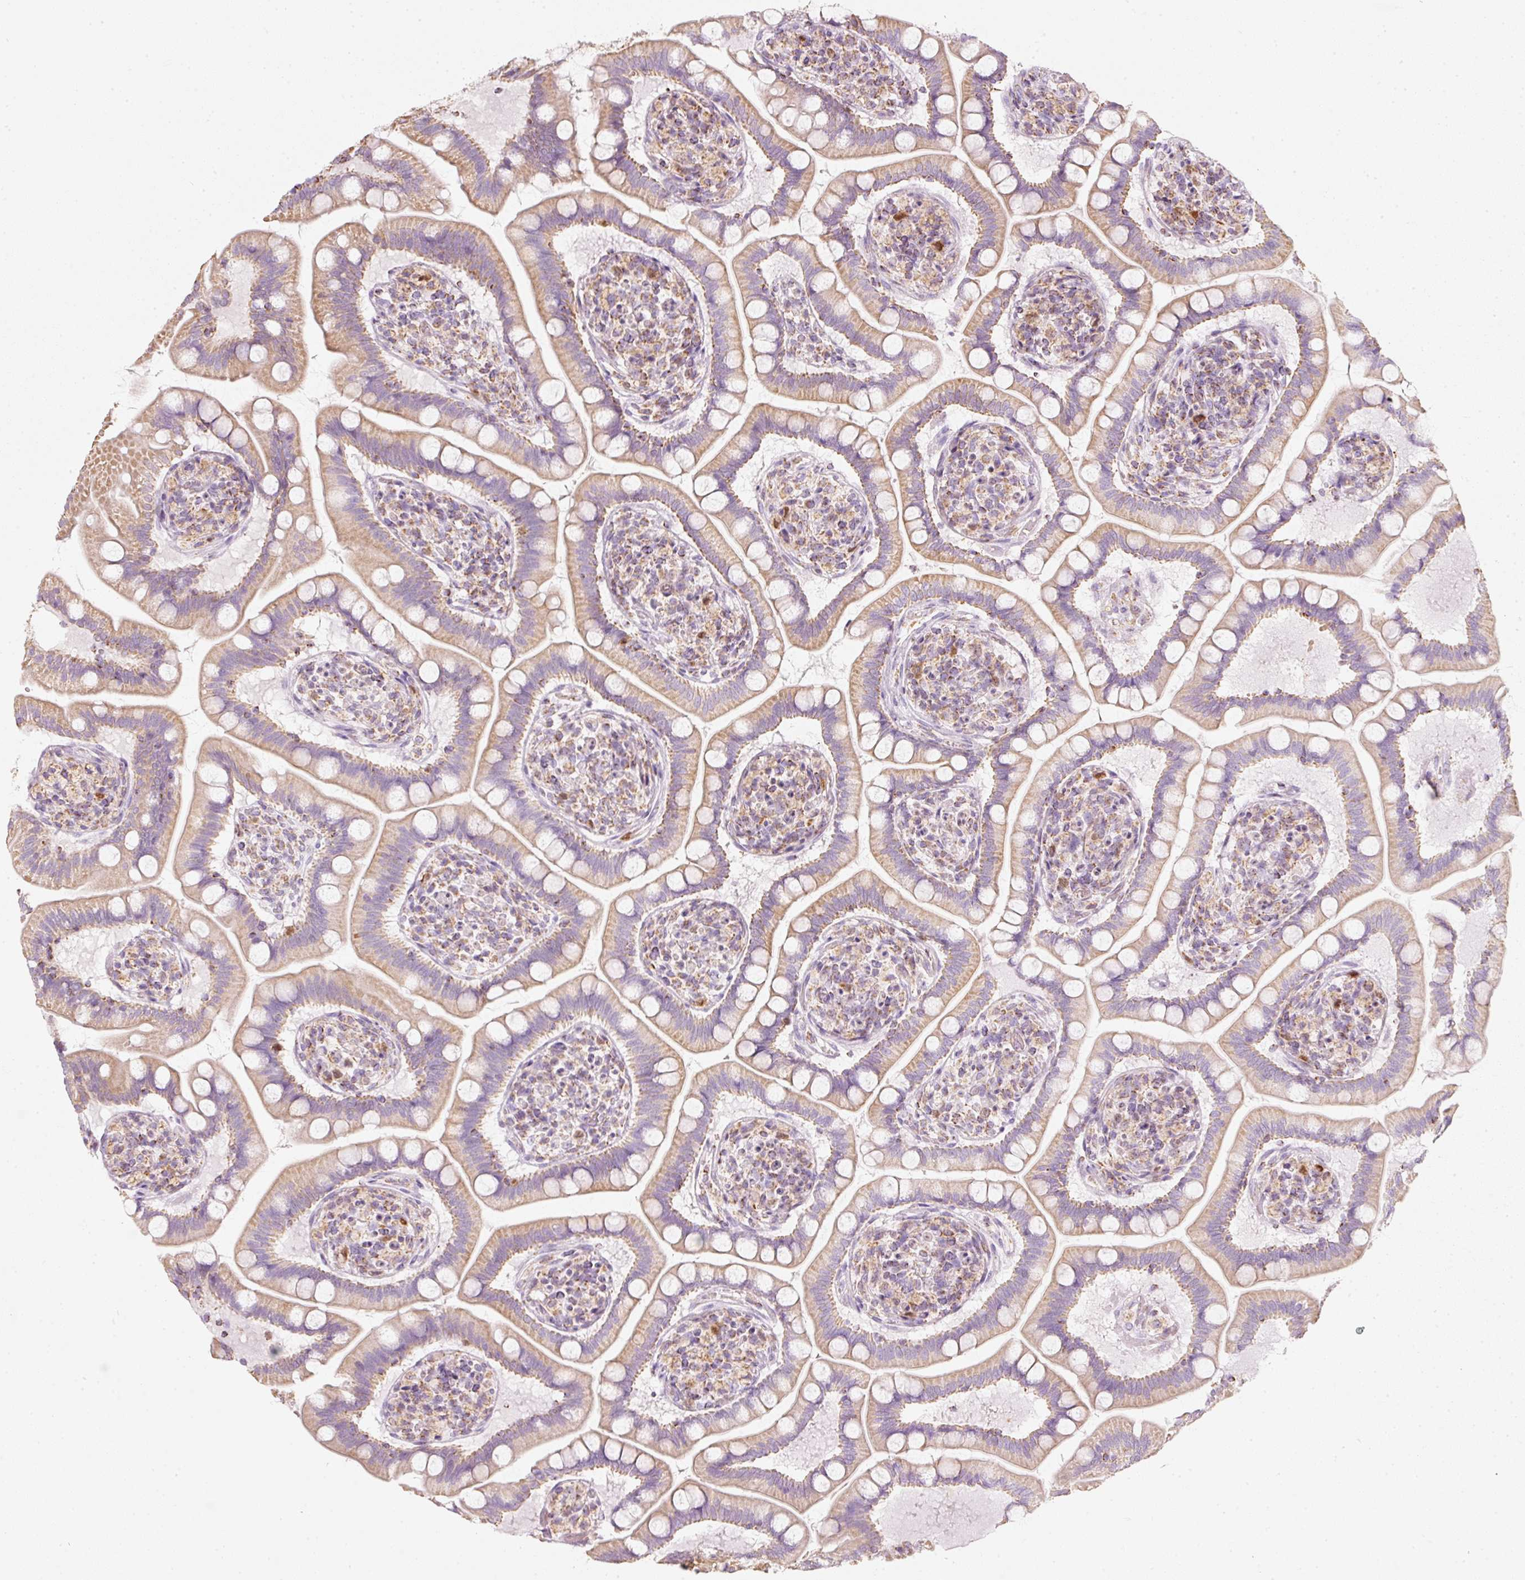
{"staining": {"intensity": "moderate", "quantity": "25%-75%", "location": "cytoplasmic/membranous,nuclear"}, "tissue": "small intestine", "cell_type": "Glandular cells", "image_type": "normal", "snomed": [{"axis": "morphology", "description": "Normal tissue, NOS"}, {"axis": "topography", "description": "Small intestine"}], "caption": "A high-resolution micrograph shows IHC staining of benign small intestine, which shows moderate cytoplasmic/membranous,nuclear expression in about 25%-75% of glandular cells.", "gene": "DUT", "patient": {"sex": "female", "age": 64}}